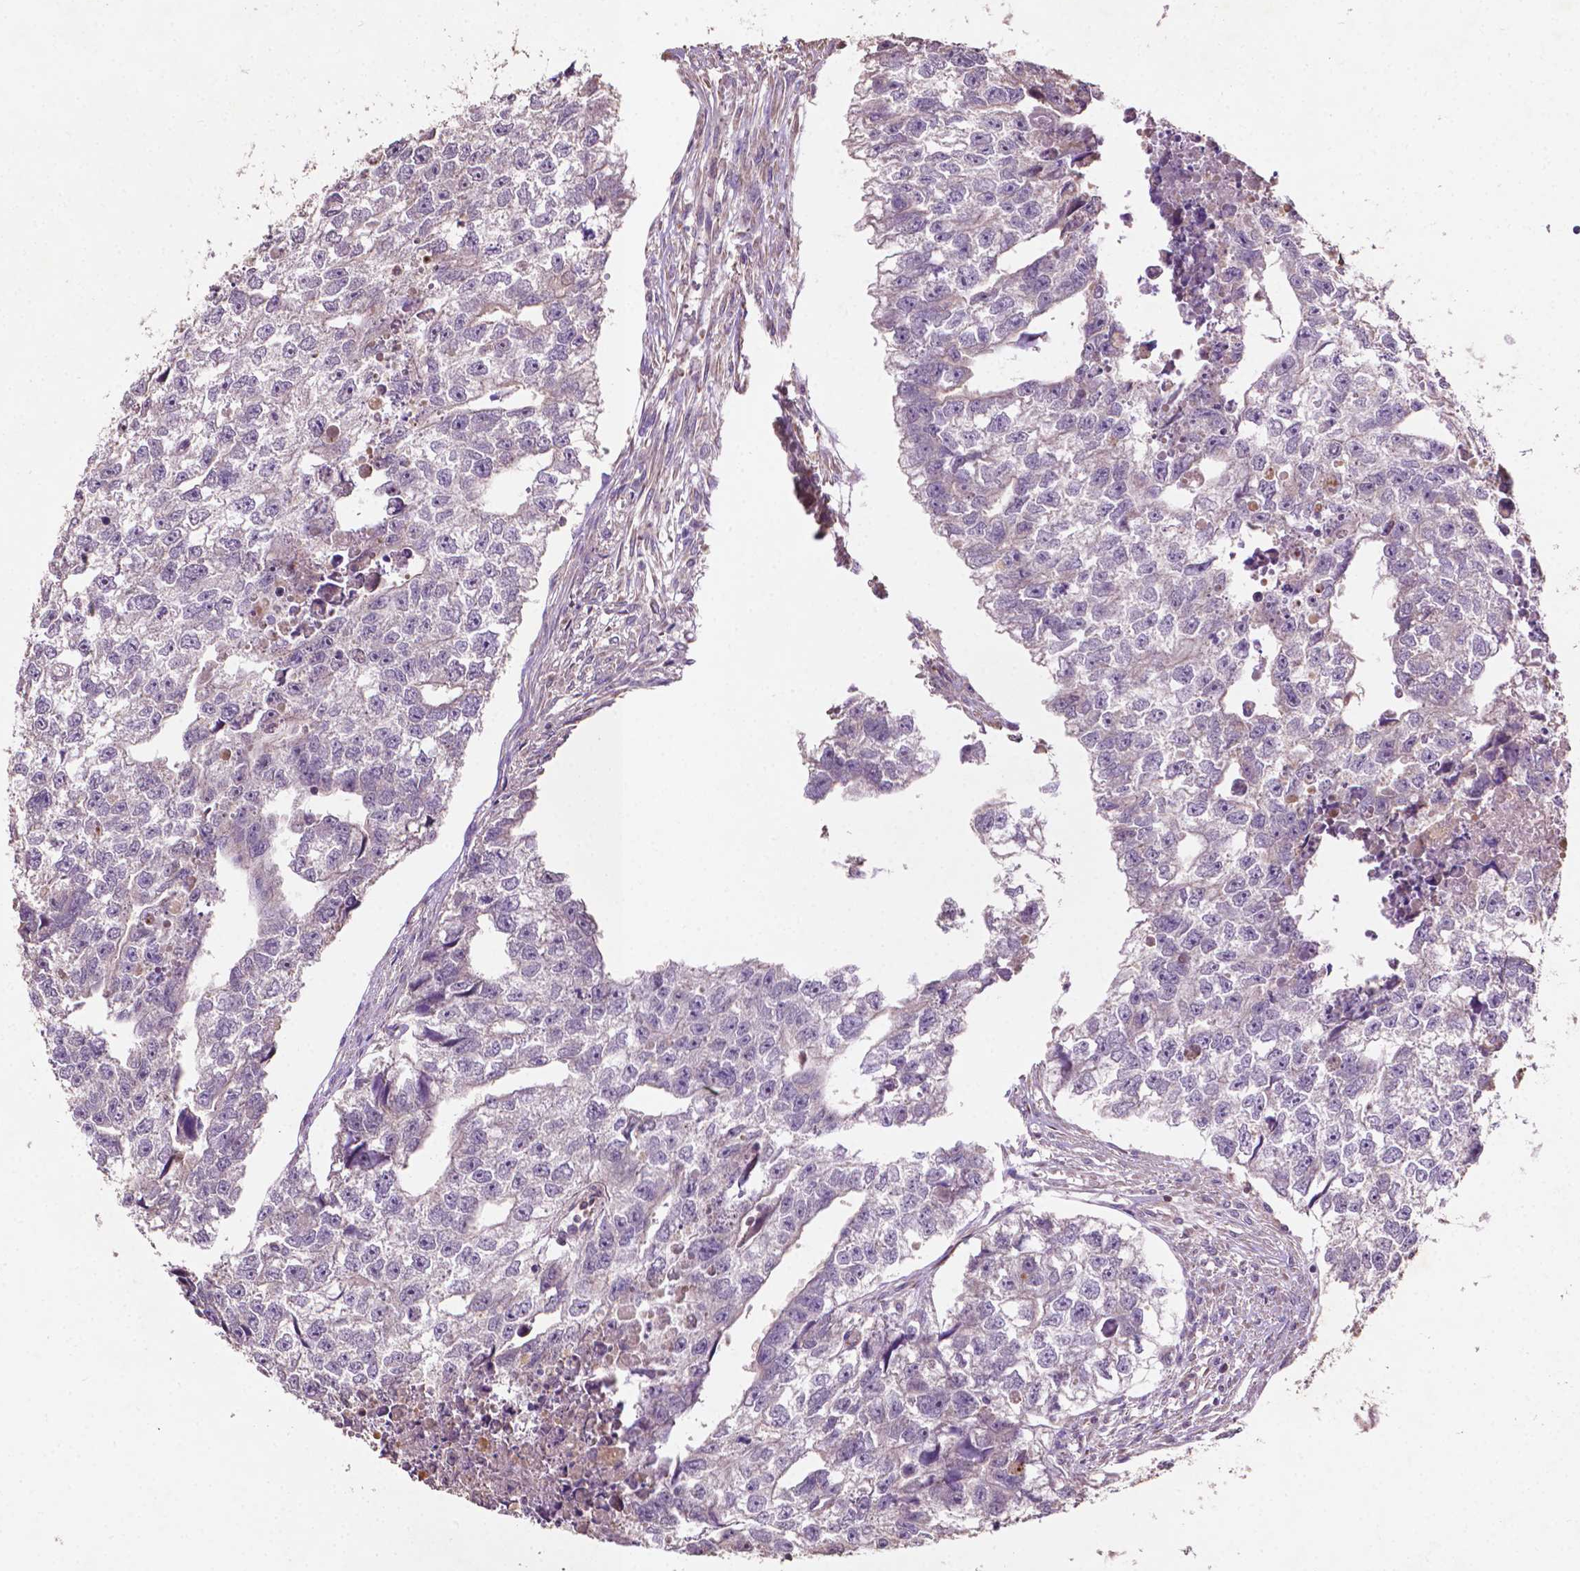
{"staining": {"intensity": "negative", "quantity": "none", "location": "none"}, "tissue": "testis cancer", "cell_type": "Tumor cells", "image_type": "cancer", "snomed": [{"axis": "morphology", "description": "Carcinoma, Embryonal, NOS"}, {"axis": "morphology", "description": "Teratoma, malignant, NOS"}, {"axis": "topography", "description": "Testis"}], "caption": "Malignant teratoma (testis) stained for a protein using immunohistochemistry reveals no positivity tumor cells.", "gene": "LRR1", "patient": {"sex": "male", "age": 44}}